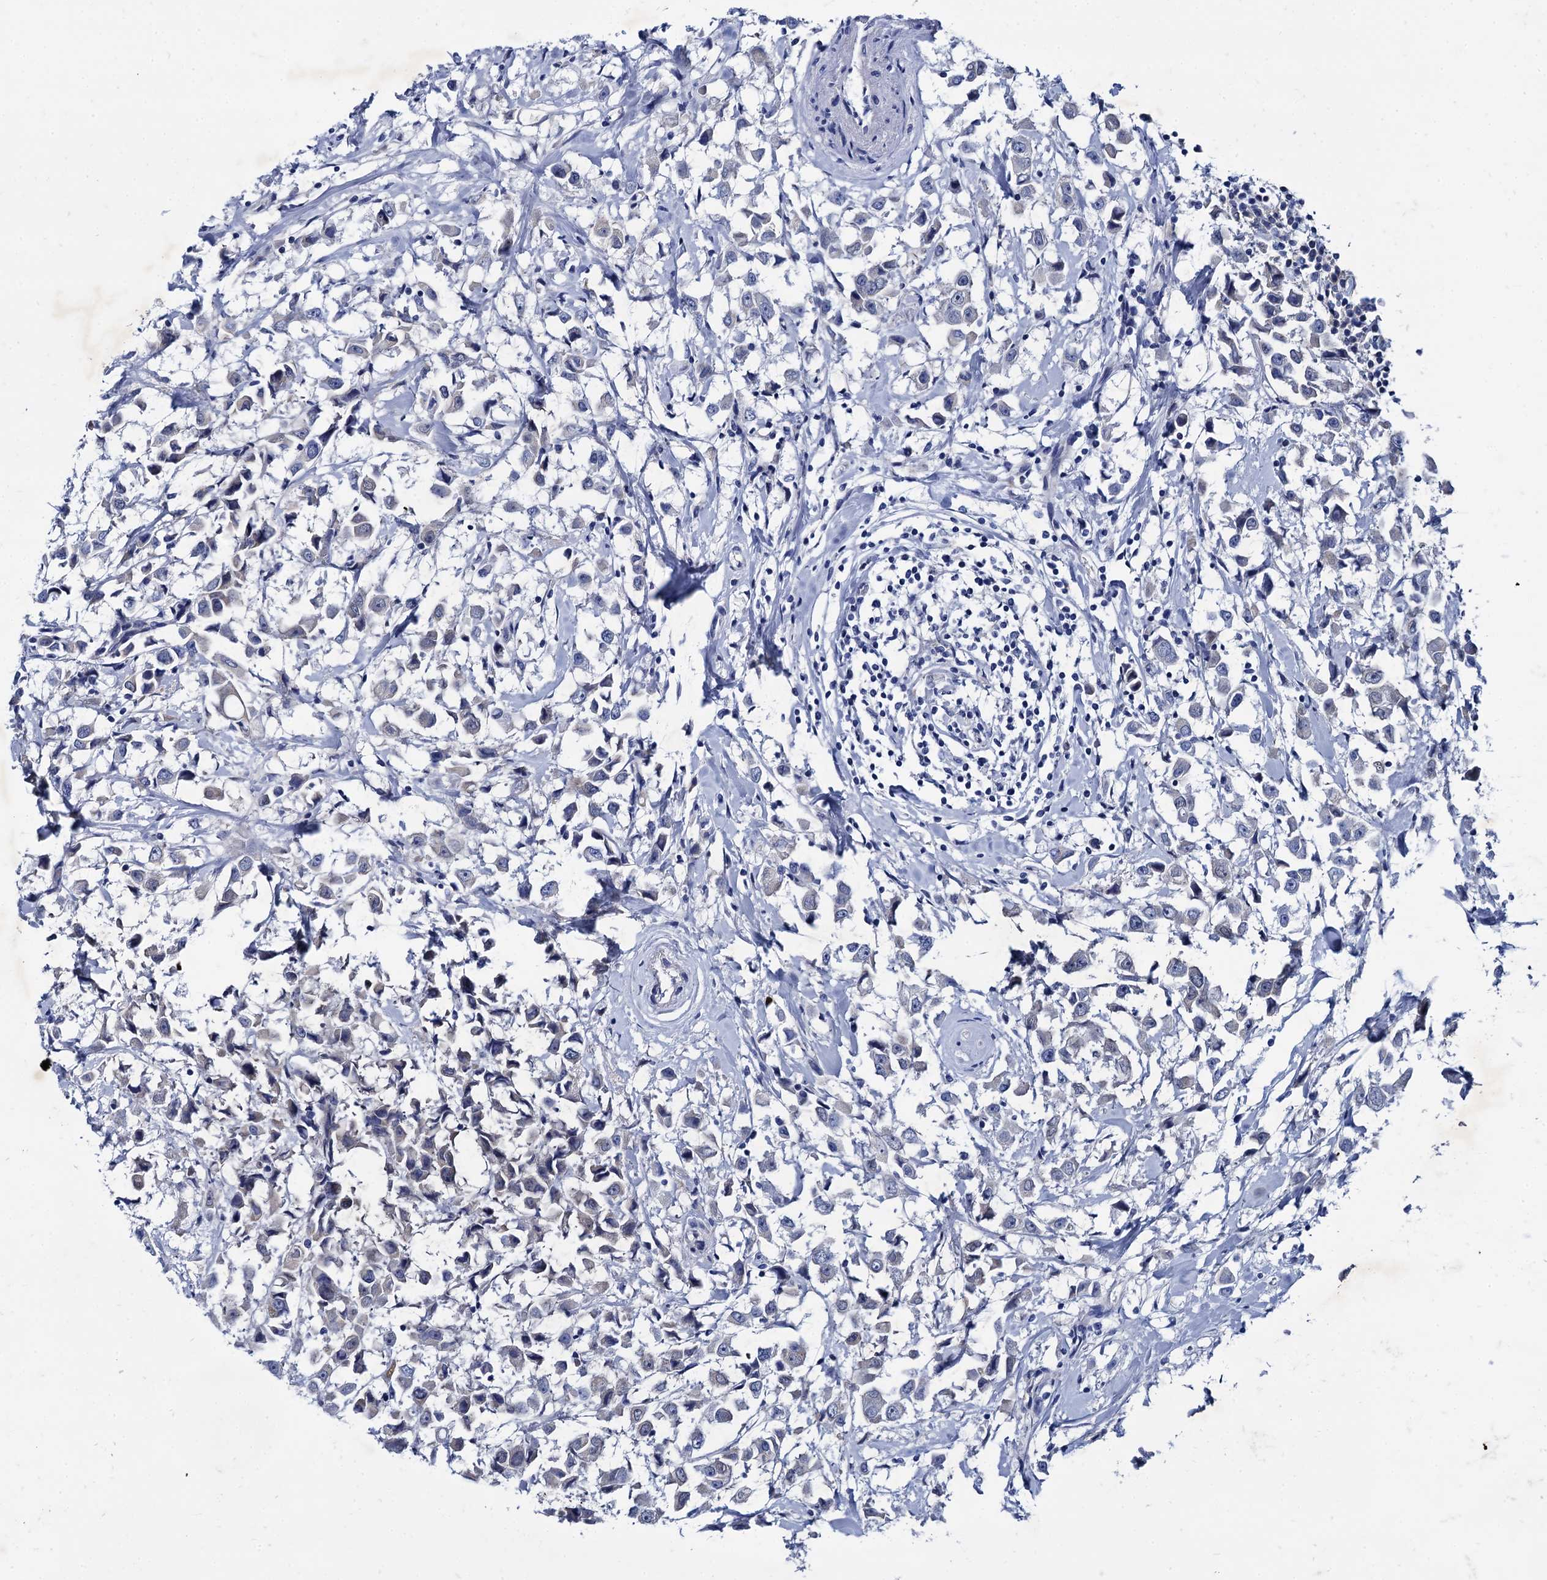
{"staining": {"intensity": "negative", "quantity": "none", "location": "none"}, "tissue": "breast cancer", "cell_type": "Tumor cells", "image_type": "cancer", "snomed": [{"axis": "morphology", "description": "Duct carcinoma"}, {"axis": "topography", "description": "Breast"}], "caption": "Breast invasive ductal carcinoma stained for a protein using immunohistochemistry (IHC) reveals no staining tumor cells.", "gene": "TMEM72", "patient": {"sex": "female", "age": 61}}